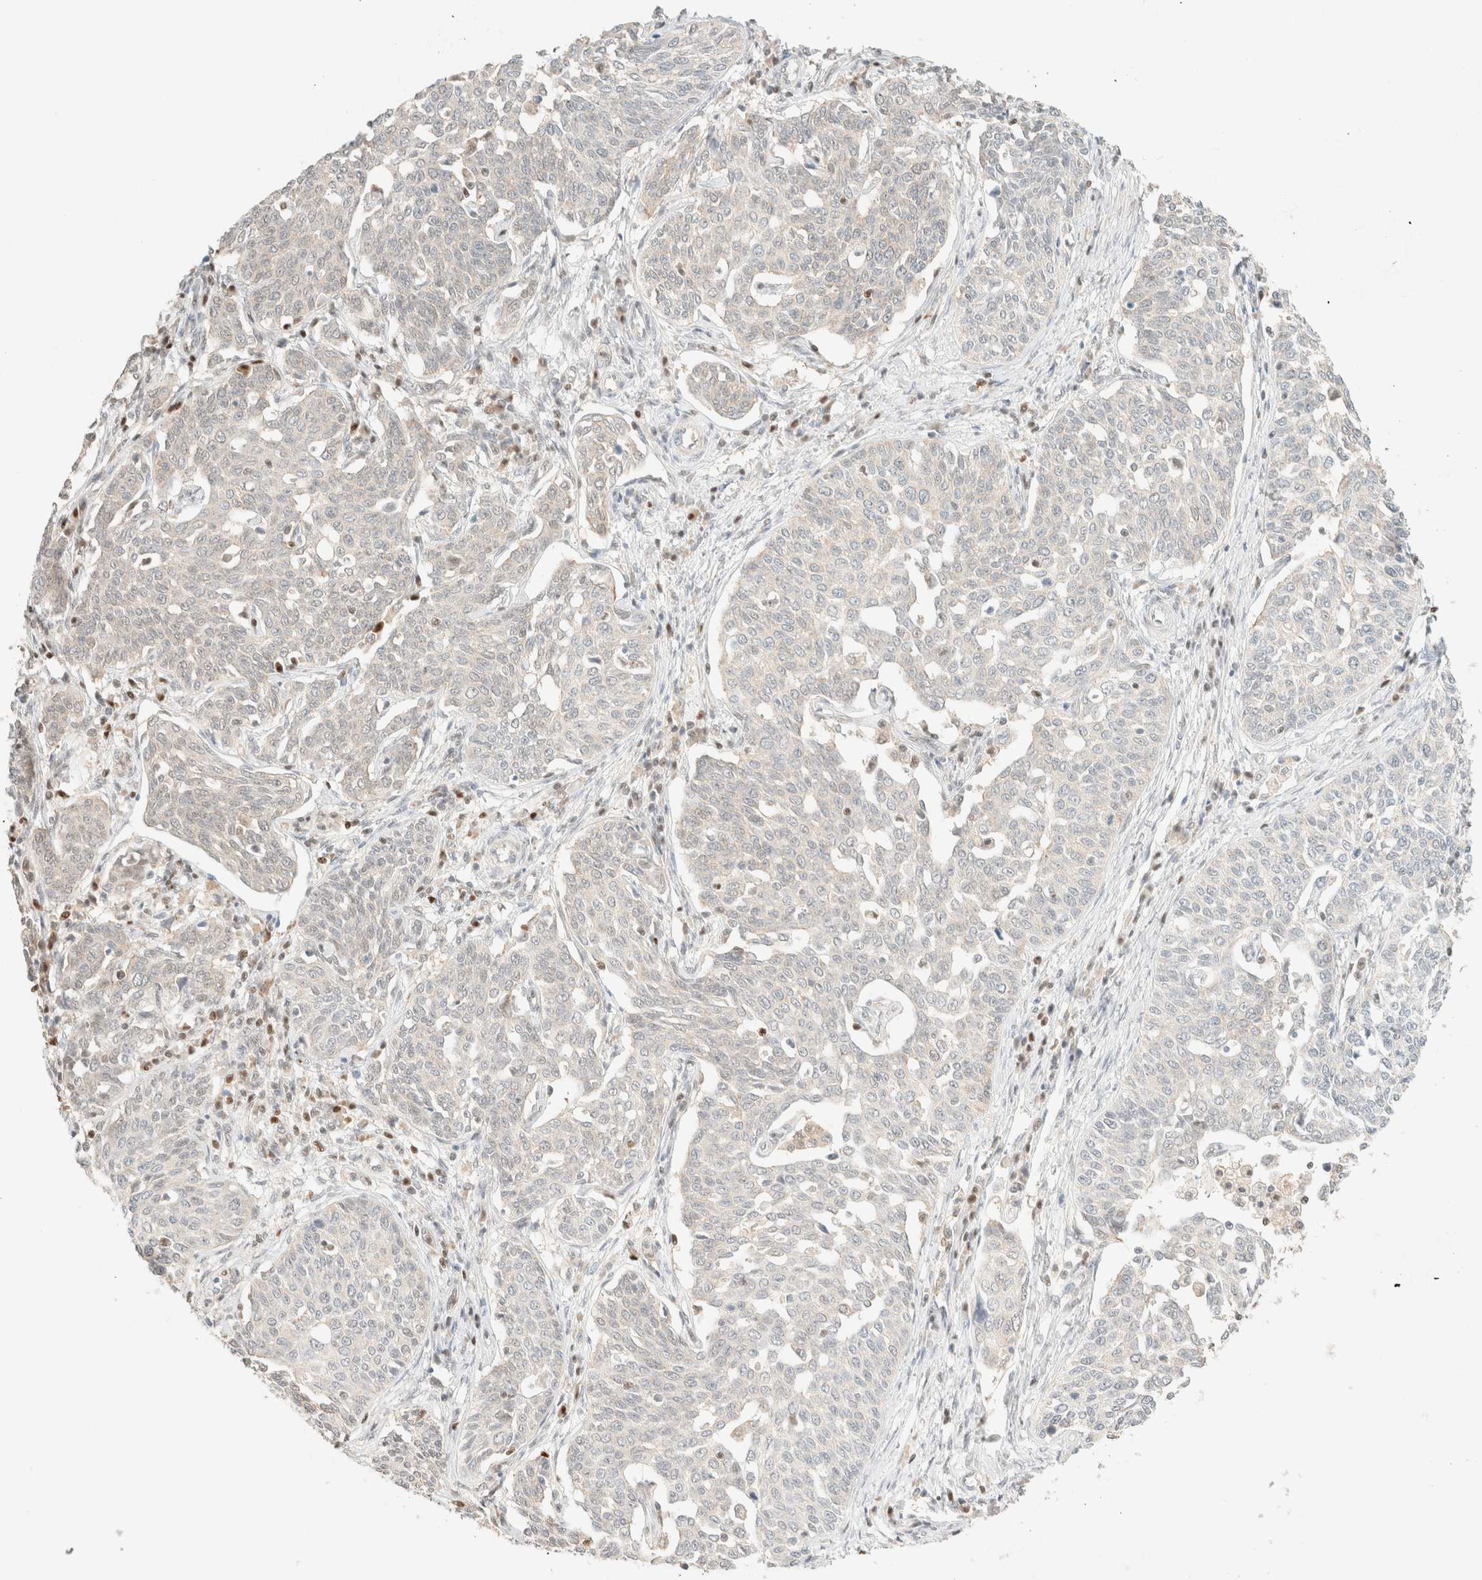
{"staining": {"intensity": "negative", "quantity": "none", "location": "none"}, "tissue": "cervical cancer", "cell_type": "Tumor cells", "image_type": "cancer", "snomed": [{"axis": "morphology", "description": "Squamous cell carcinoma, NOS"}, {"axis": "topography", "description": "Cervix"}], "caption": "There is no significant staining in tumor cells of cervical cancer.", "gene": "TSR1", "patient": {"sex": "female", "age": 34}}